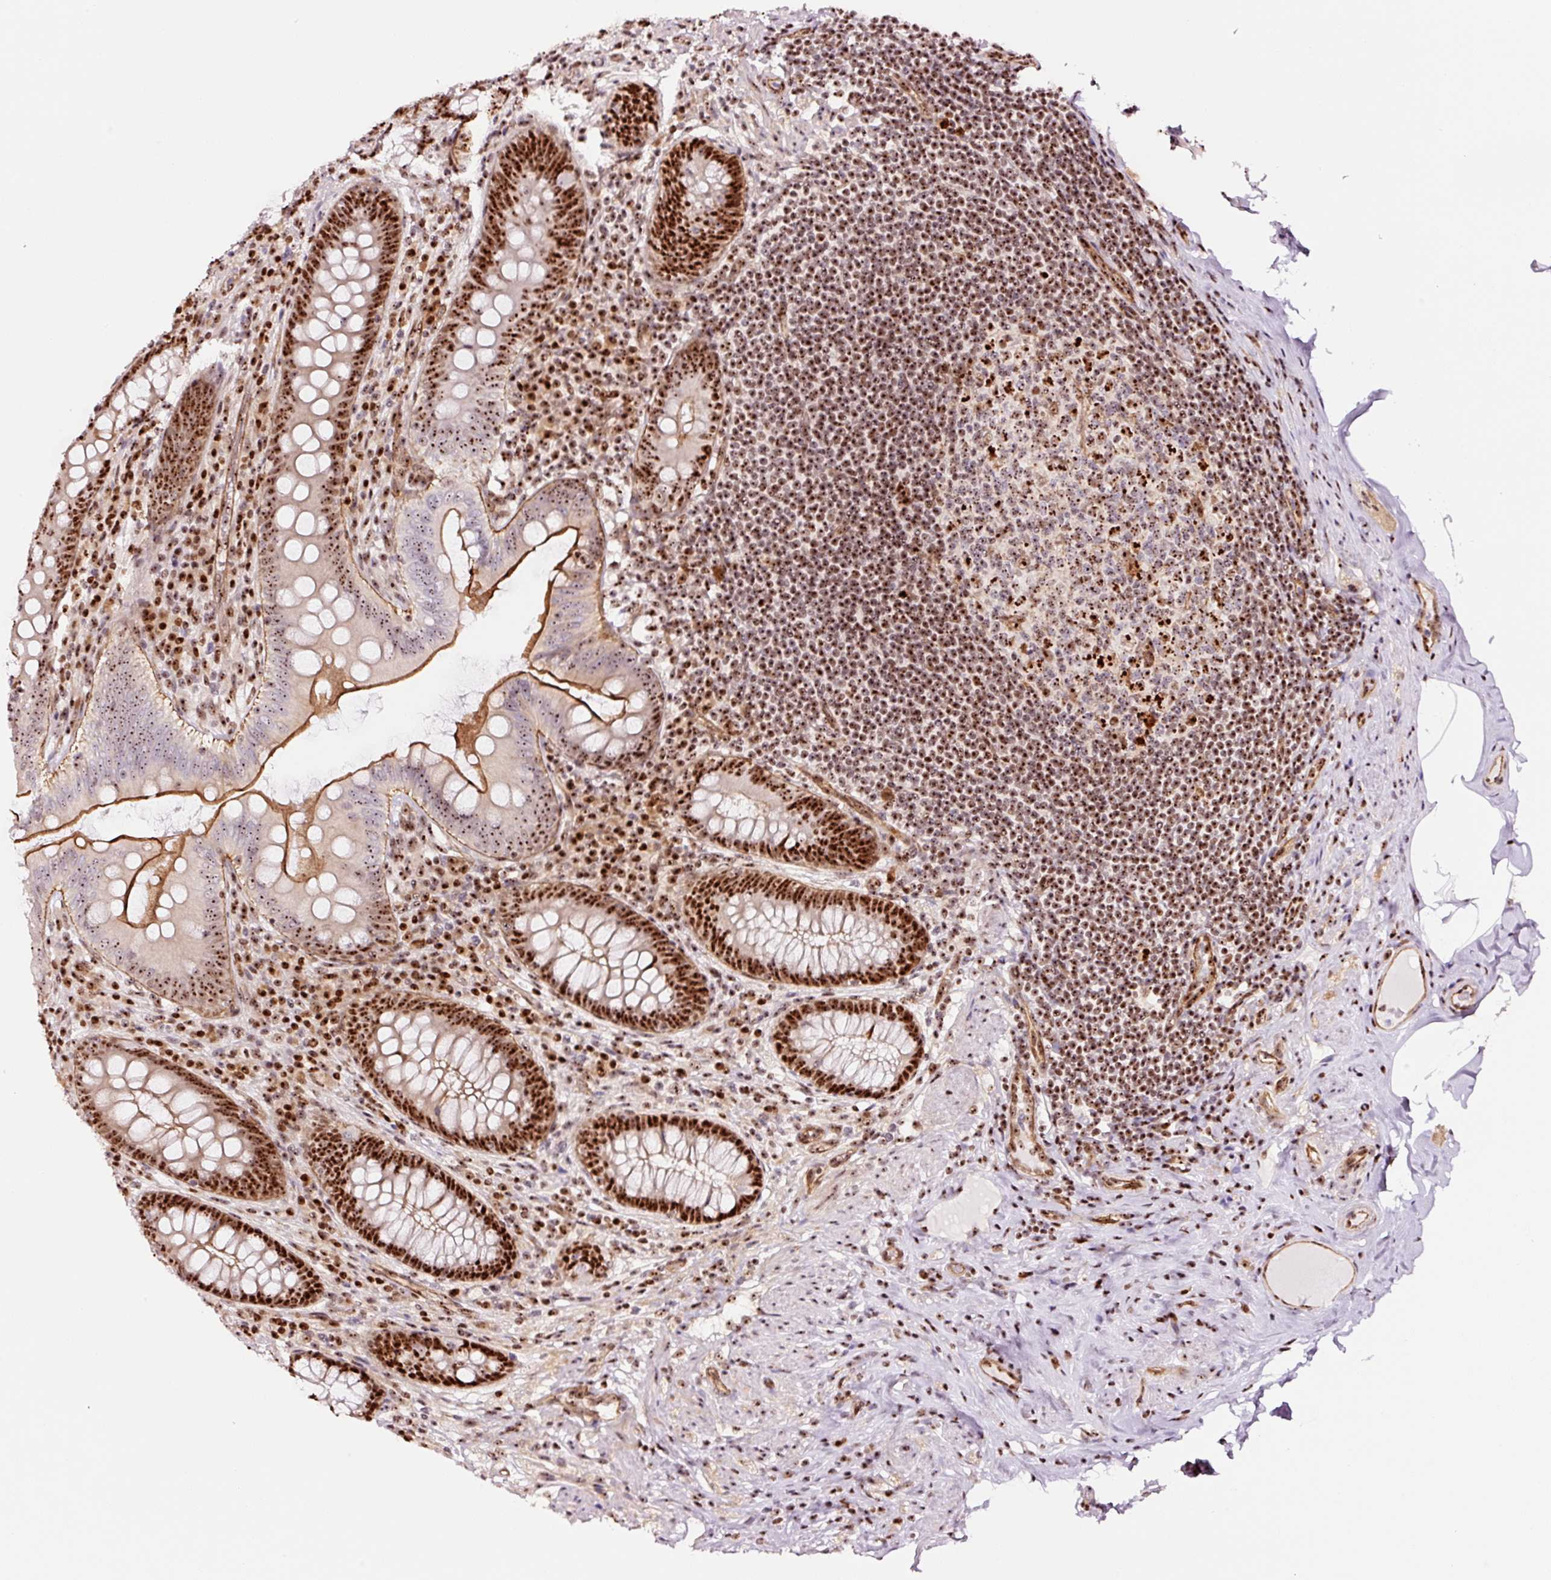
{"staining": {"intensity": "strong", "quantity": ">75%", "location": "cytoplasmic/membranous,nuclear"}, "tissue": "appendix", "cell_type": "Glandular cells", "image_type": "normal", "snomed": [{"axis": "morphology", "description": "Normal tissue, NOS"}, {"axis": "topography", "description": "Appendix"}], "caption": "Immunohistochemical staining of benign human appendix demonstrates strong cytoplasmic/membranous,nuclear protein positivity in approximately >75% of glandular cells.", "gene": "GNL3", "patient": {"sex": "male", "age": 71}}